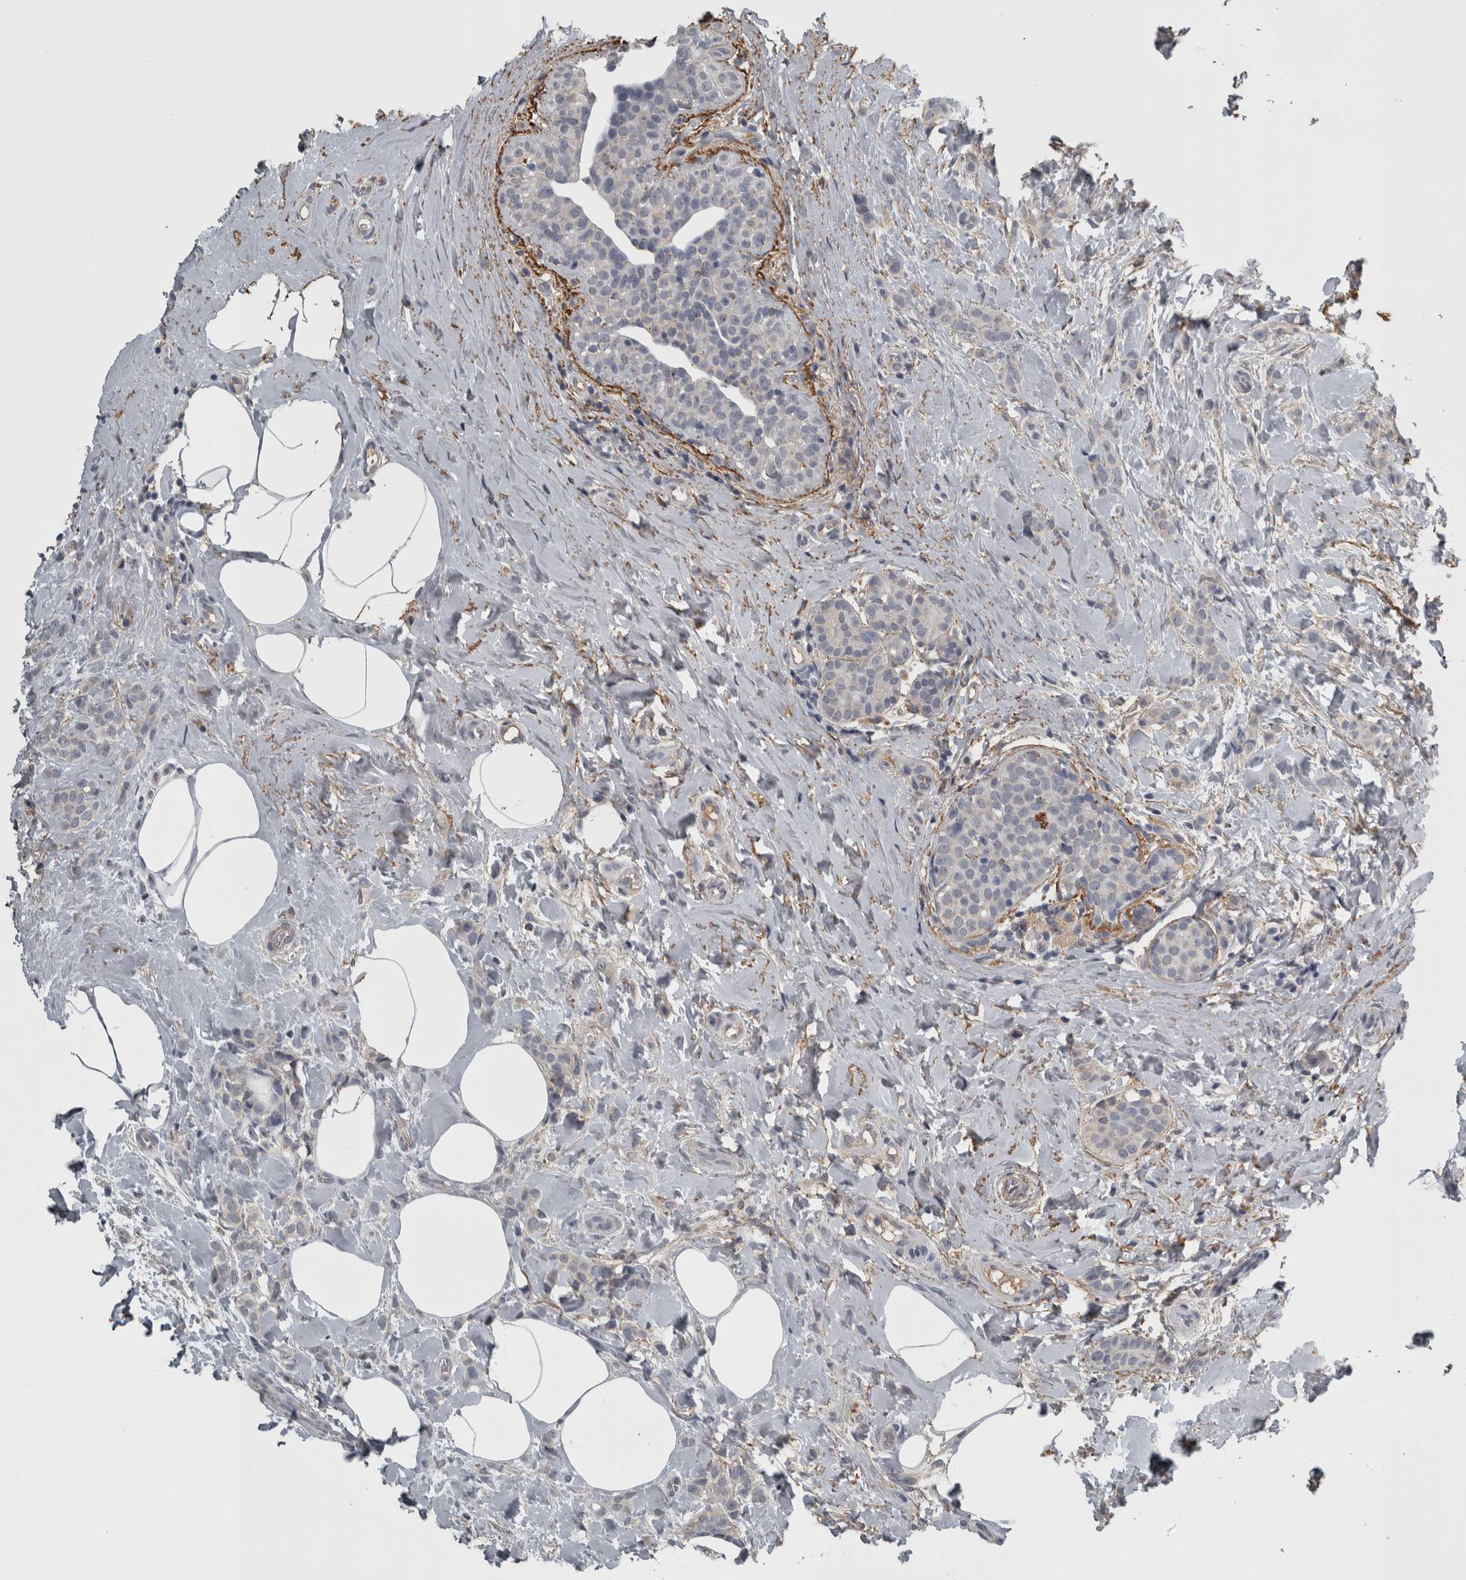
{"staining": {"intensity": "negative", "quantity": "none", "location": "none"}, "tissue": "breast cancer", "cell_type": "Tumor cells", "image_type": "cancer", "snomed": [{"axis": "morphology", "description": "Lobular carcinoma, in situ"}, {"axis": "morphology", "description": "Lobular carcinoma"}, {"axis": "topography", "description": "Breast"}], "caption": "Breast lobular carcinoma was stained to show a protein in brown. There is no significant expression in tumor cells. Nuclei are stained in blue.", "gene": "FRK", "patient": {"sex": "female", "age": 41}}